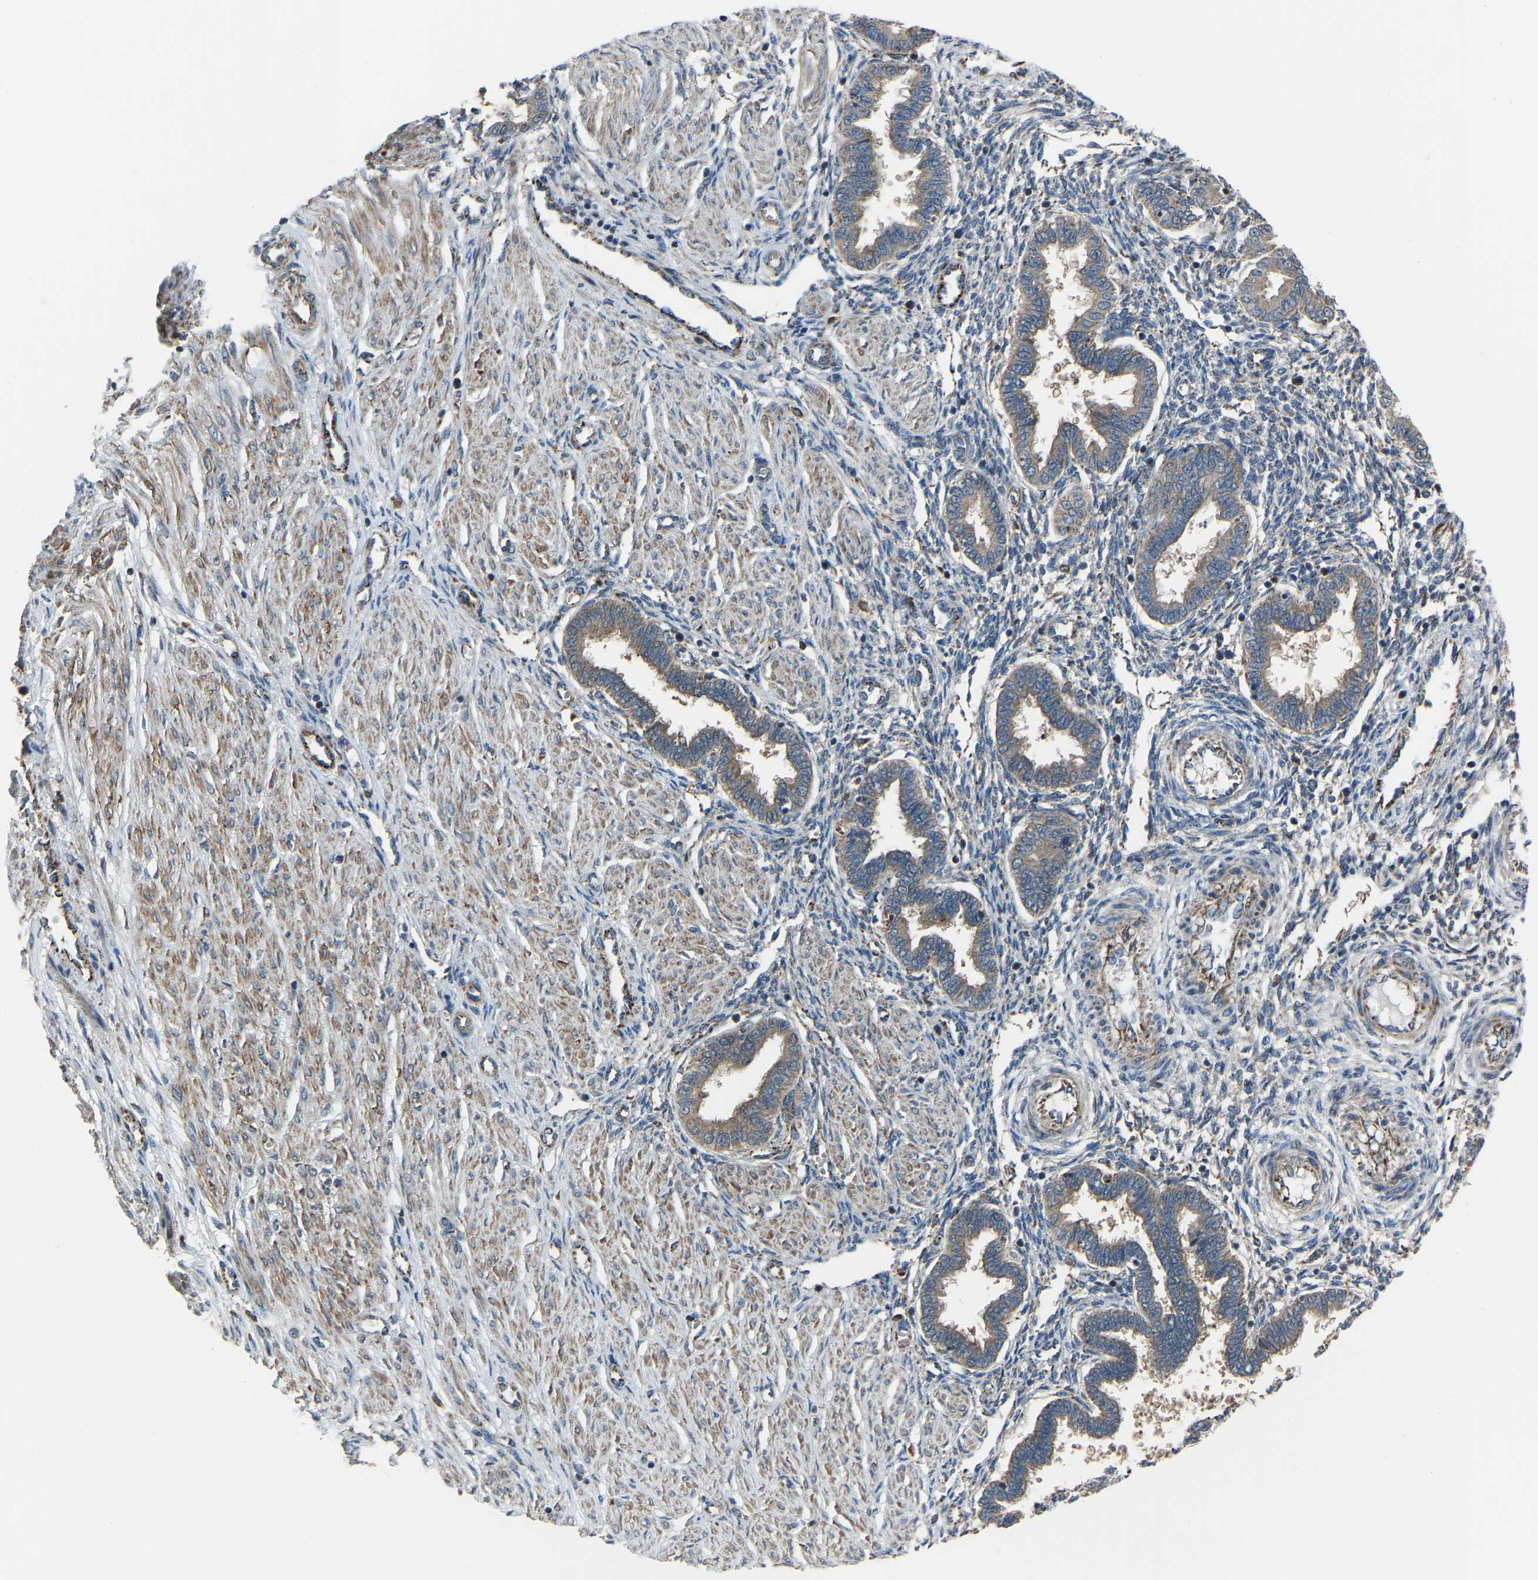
{"staining": {"intensity": "moderate", "quantity": "<25%", "location": "cytoplasmic/membranous"}, "tissue": "endometrium", "cell_type": "Cells in endometrial stroma", "image_type": "normal", "snomed": [{"axis": "morphology", "description": "Normal tissue, NOS"}, {"axis": "topography", "description": "Endometrium"}], "caption": "High-power microscopy captured an IHC micrograph of normal endometrium, revealing moderate cytoplasmic/membranous expression in about <25% of cells in endometrial stroma. (Stains: DAB in brown, nuclei in blue, Microscopy: brightfield microscopy at high magnification).", "gene": "AKR1A1", "patient": {"sex": "female", "age": 33}}